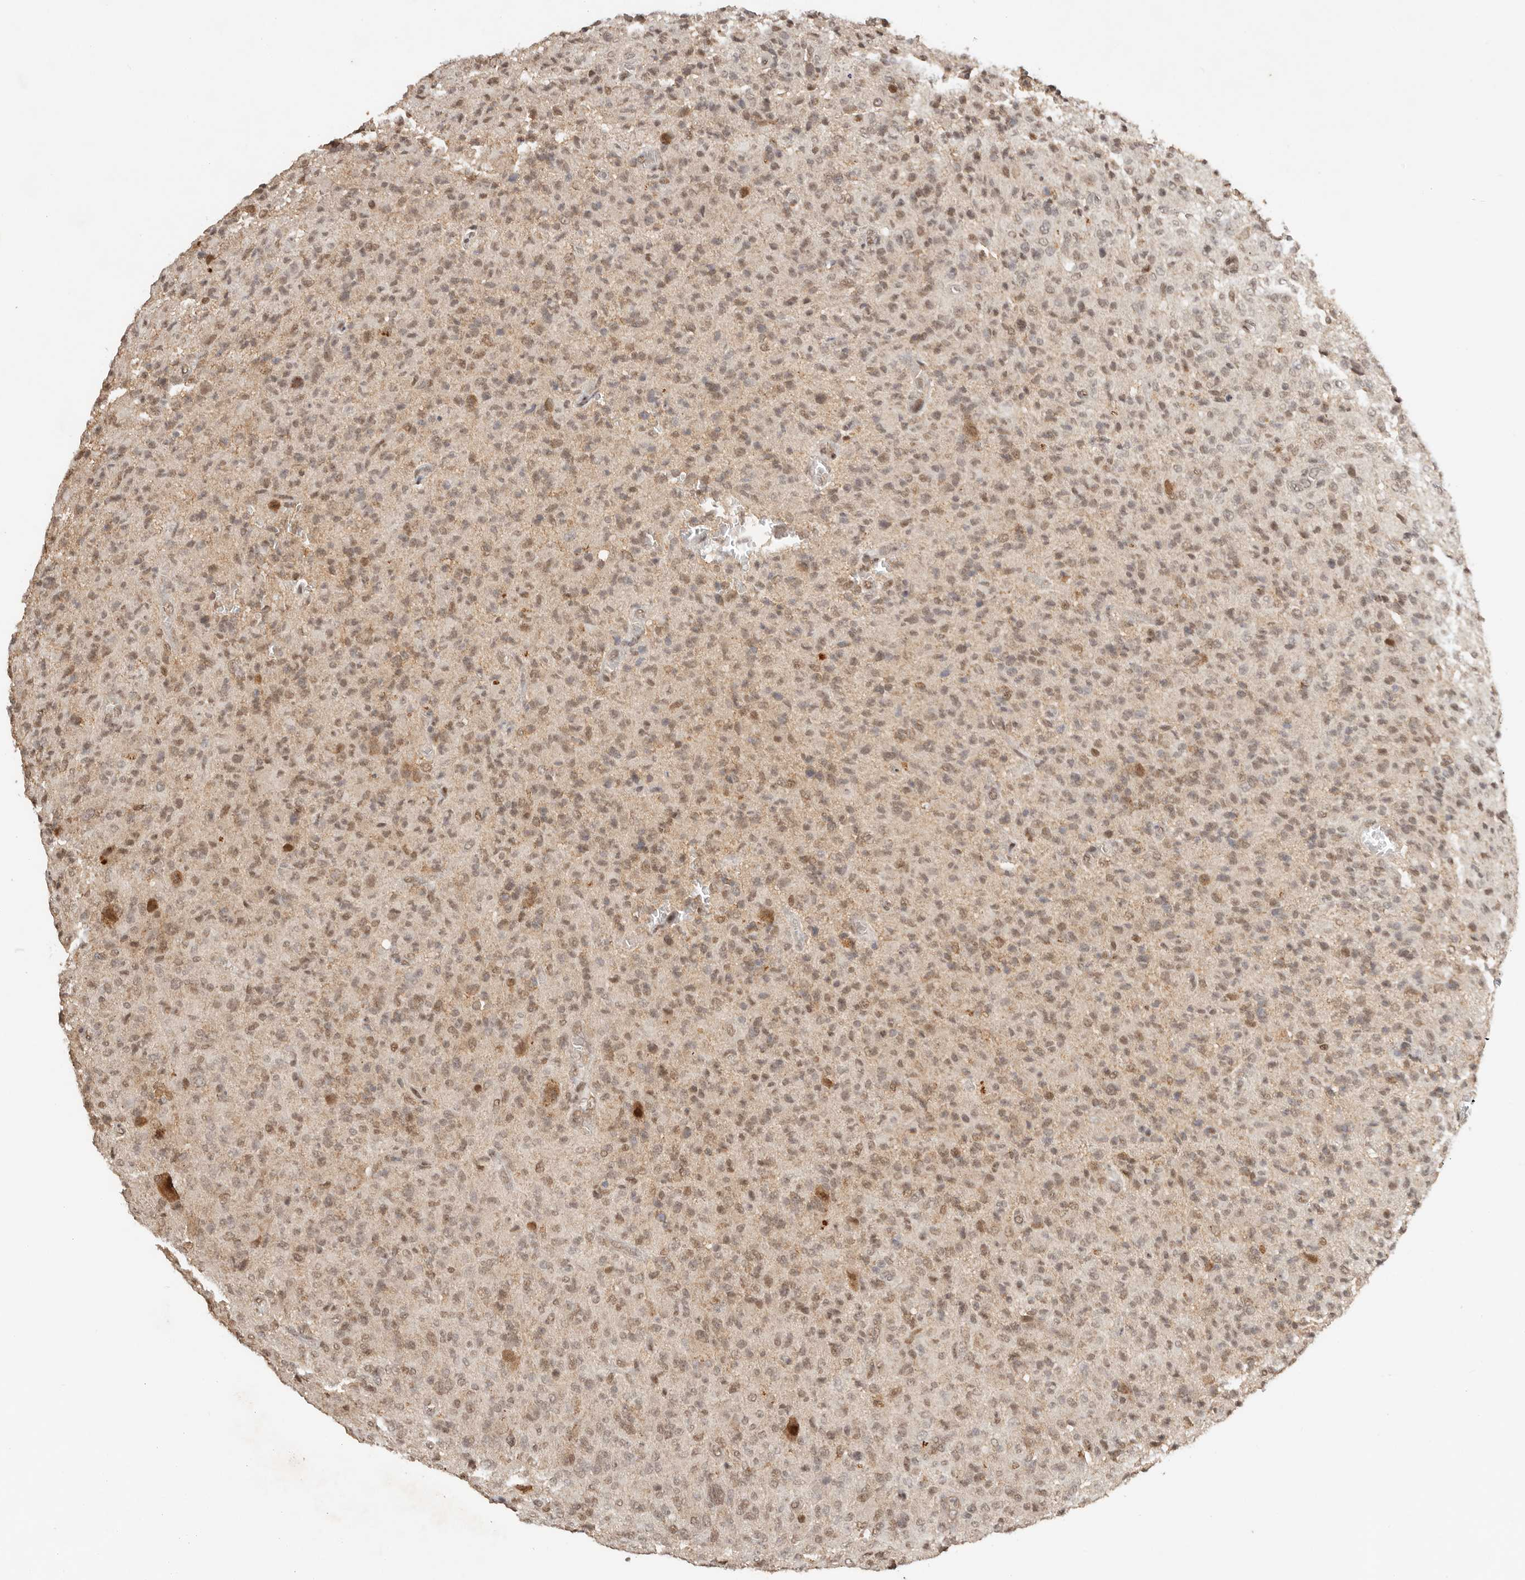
{"staining": {"intensity": "weak", "quantity": "25%-75%", "location": "cytoplasmic/membranous,nuclear"}, "tissue": "glioma", "cell_type": "Tumor cells", "image_type": "cancer", "snomed": [{"axis": "morphology", "description": "Glioma, malignant, High grade"}, {"axis": "topography", "description": "Brain"}], "caption": "The photomicrograph demonstrates a brown stain indicating the presence of a protein in the cytoplasmic/membranous and nuclear of tumor cells in high-grade glioma (malignant).", "gene": "SEC14L1", "patient": {"sex": "female", "age": 57}}